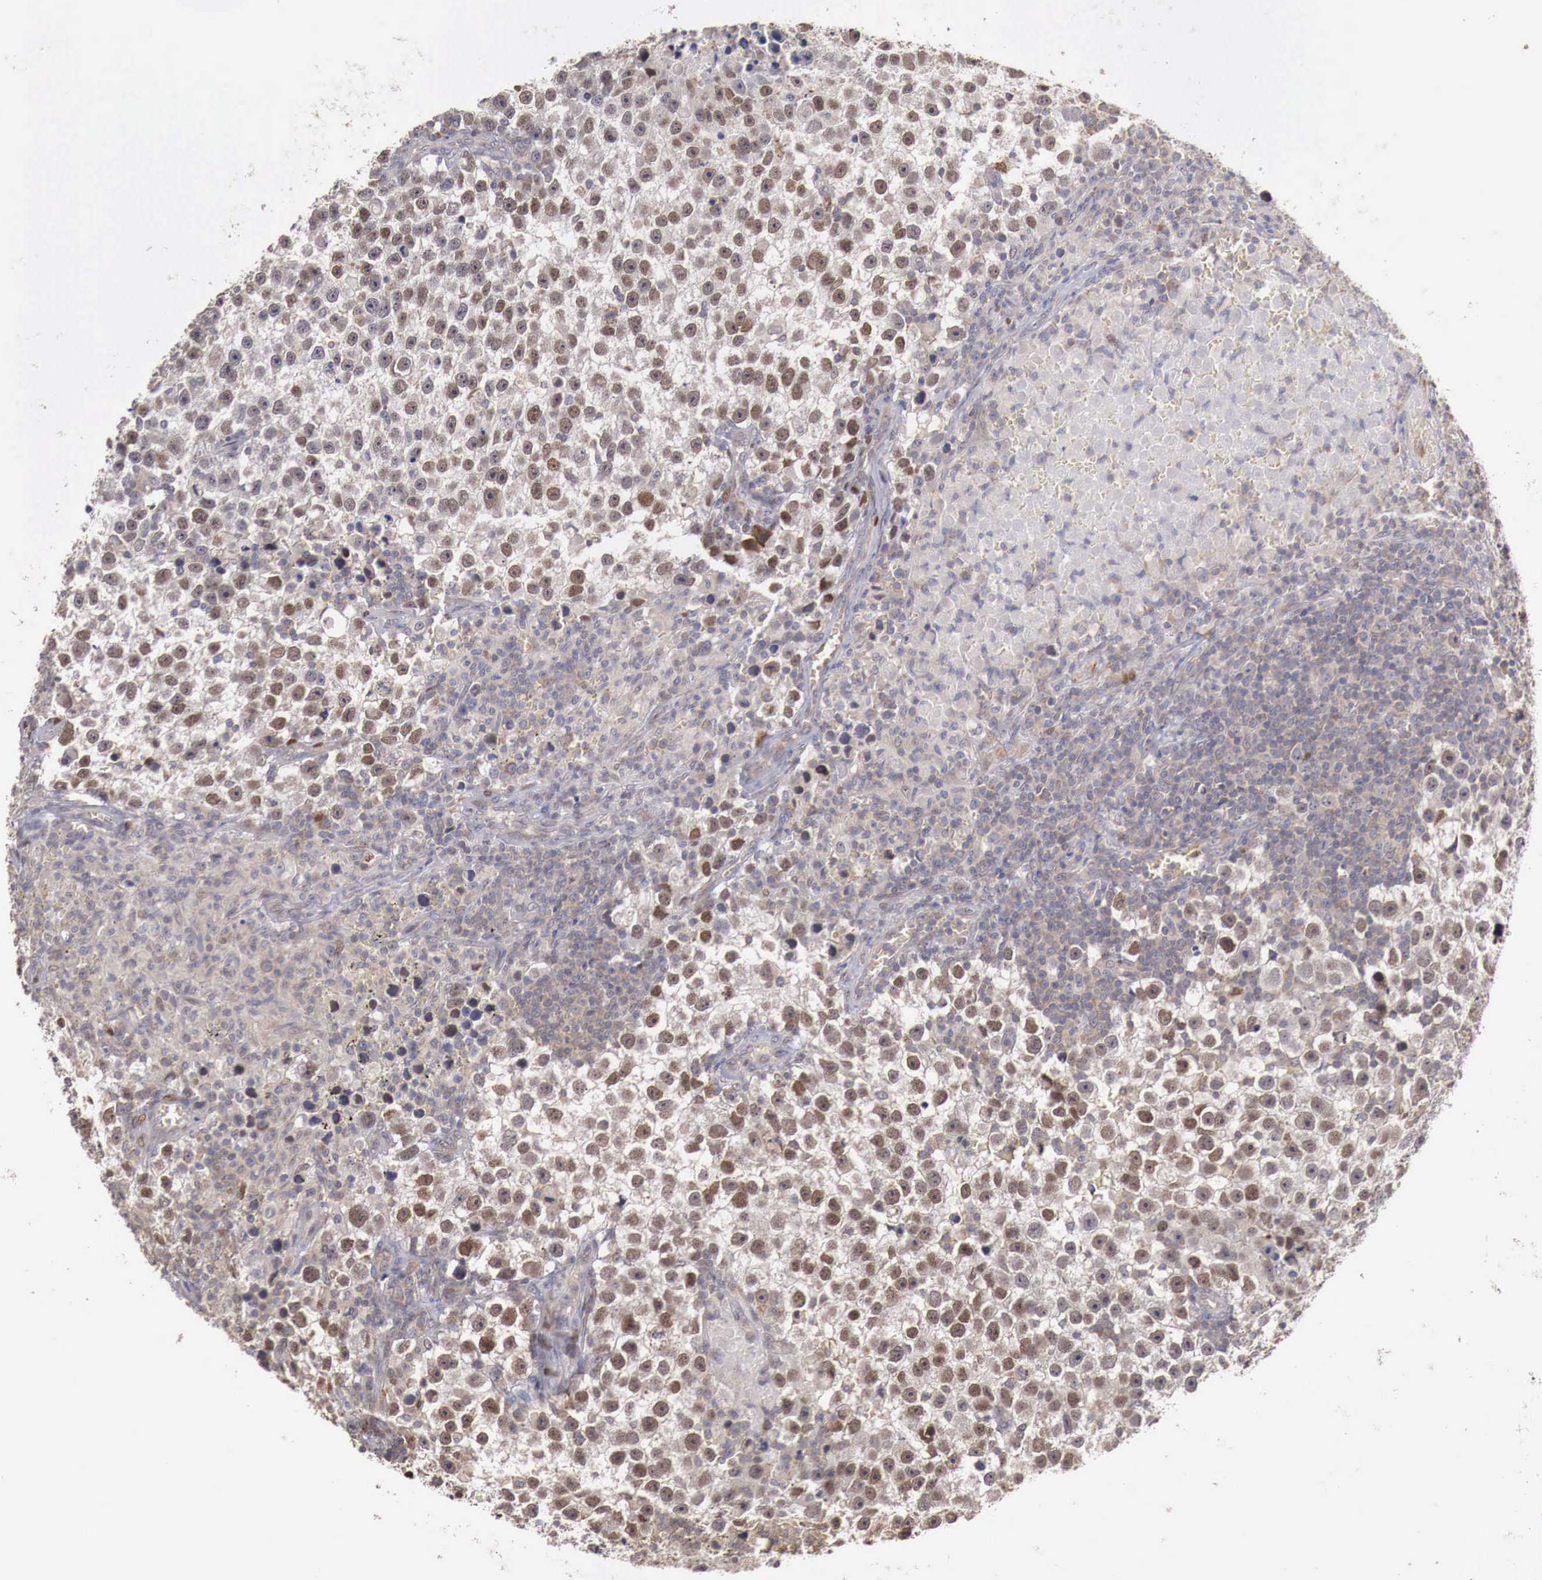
{"staining": {"intensity": "moderate", "quantity": "<25%", "location": "nuclear"}, "tissue": "testis cancer", "cell_type": "Tumor cells", "image_type": "cancer", "snomed": [{"axis": "morphology", "description": "Seminoma, NOS"}, {"axis": "topography", "description": "Testis"}], "caption": "The photomicrograph exhibits immunohistochemical staining of testis cancer (seminoma). There is moderate nuclear positivity is seen in approximately <25% of tumor cells.", "gene": "KHDRBS2", "patient": {"sex": "male", "age": 33}}